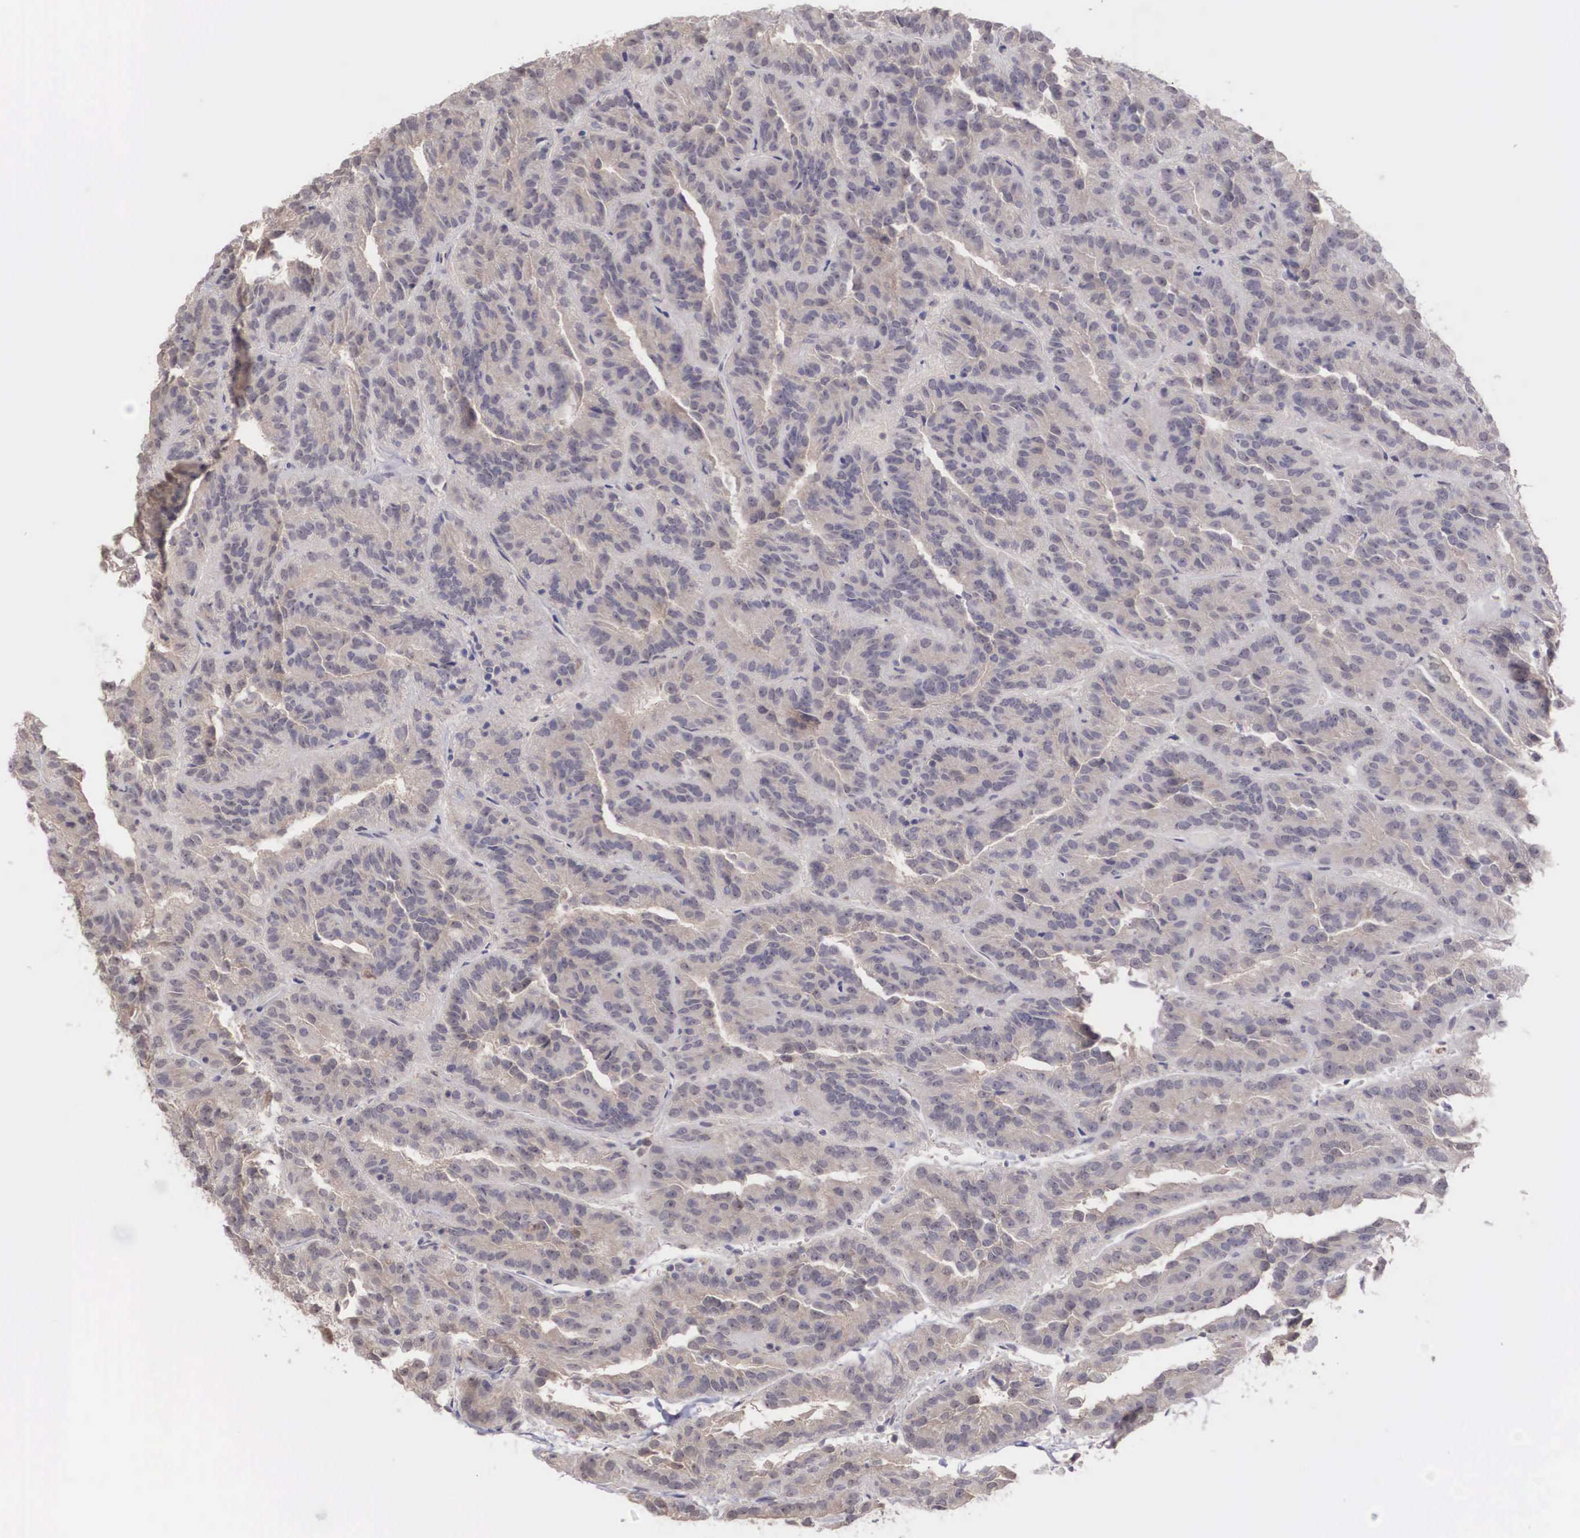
{"staining": {"intensity": "weak", "quantity": ">75%", "location": "cytoplasmic/membranous"}, "tissue": "renal cancer", "cell_type": "Tumor cells", "image_type": "cancer", "snomed": [{"axis": "morphology", "description": "Adenocarcinoma, NOS"}, {"axis": "topography", "description": "Kidney"}], "caption": "Renal cancer was stained to show a protein in brown. There is low levels of weak cytoplasmic/membranous expression in about >75% of tumor cells.", "gene": "DNAJB7", "patient": {"sex": "male", "age": 46}}